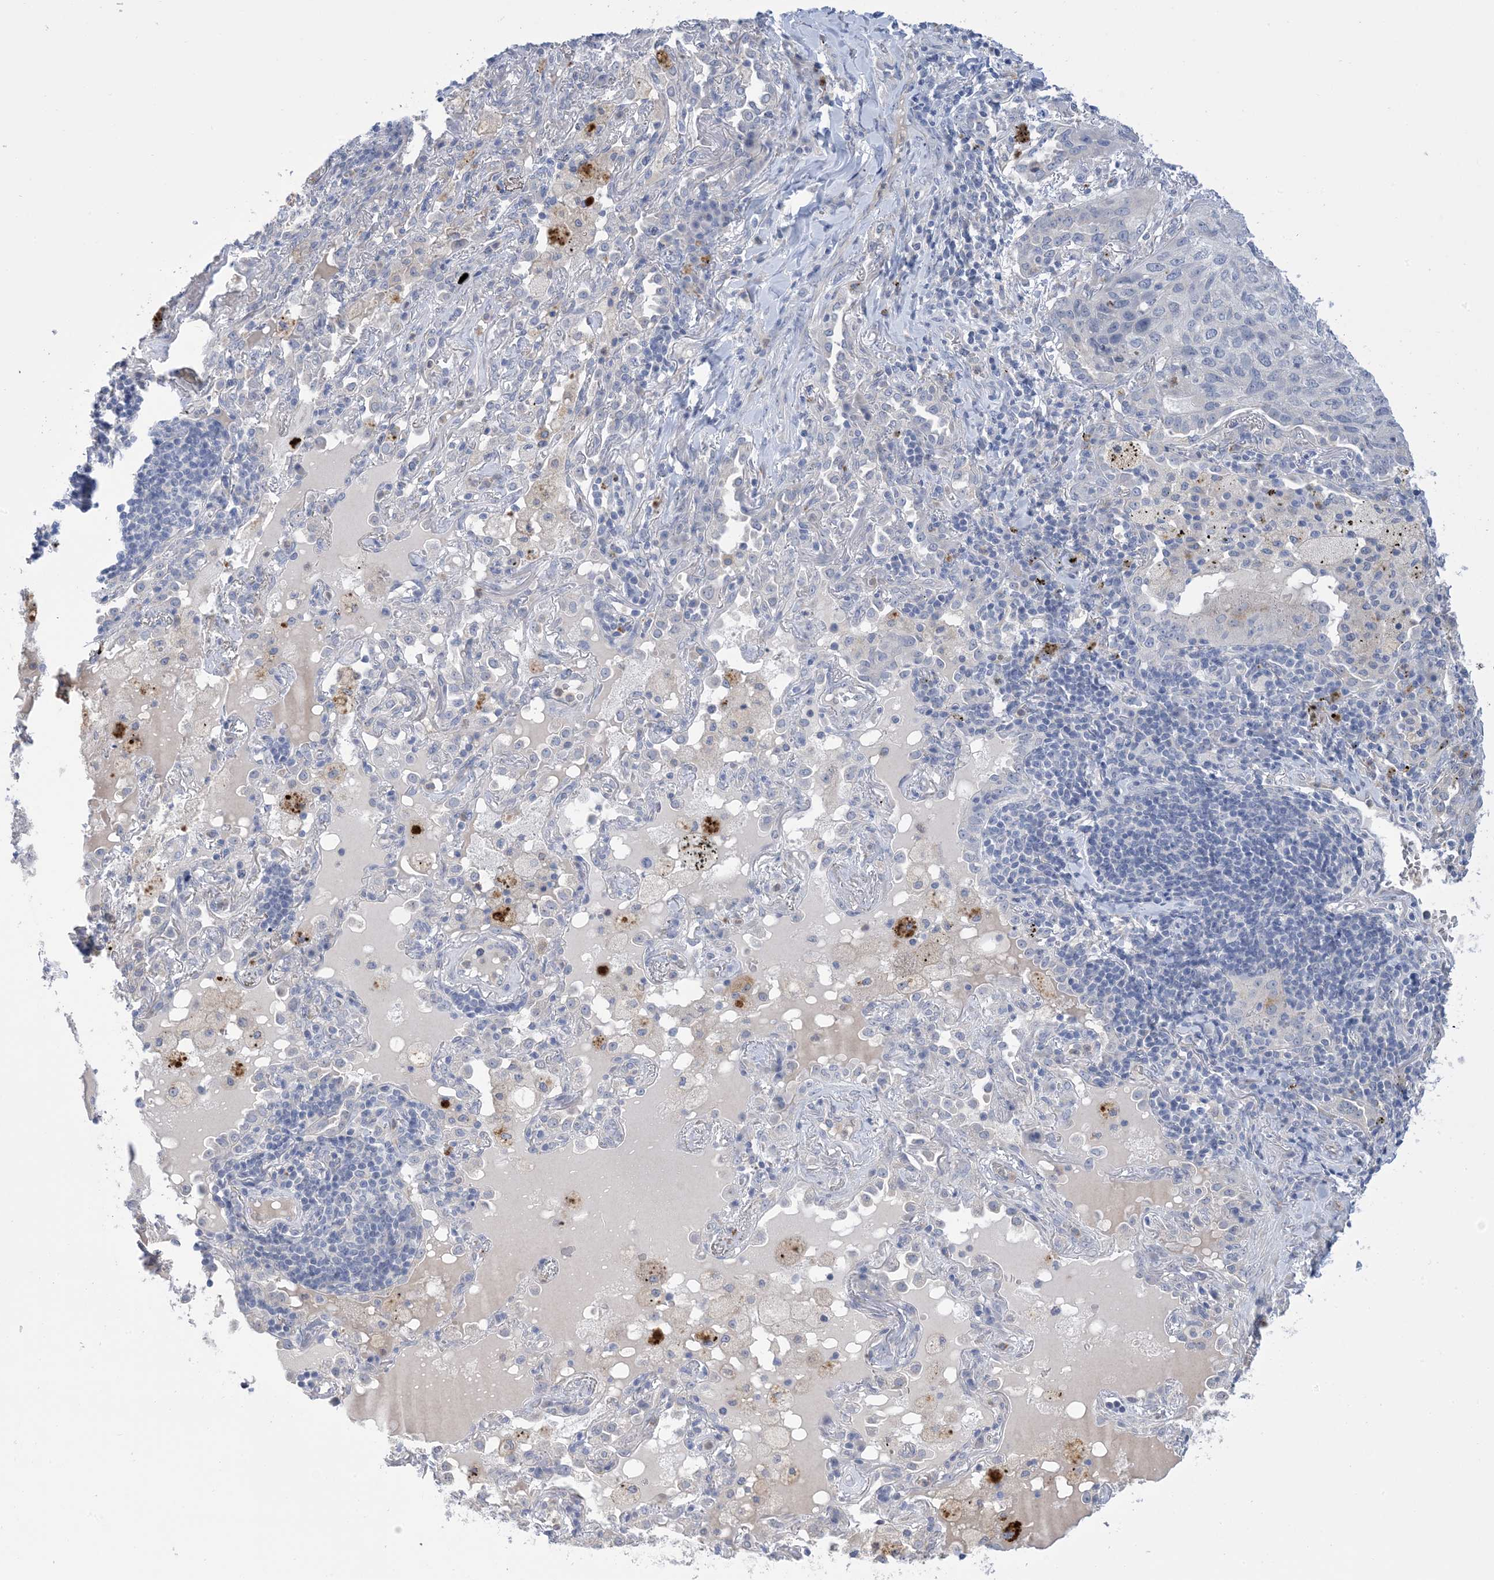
{"staining": {"intensity": "negative", "quantity": "none", "location": "none"}, "tissue": "lung cancer", "cell_type": "Tumor cells", "image_type": "cancer", "snomed": [{"axis": "morphology", "description": "Squamous cell carcinoma, NOS"}, {"axis": "topography", "description": "Lung"}], "caption": "Histopathology image shows no significant protein expression in tumor cells of lung cancer (squamous cell carcinoma).", "gene": "TTYH1", "patient": {"sex": "female", "age": 63}}